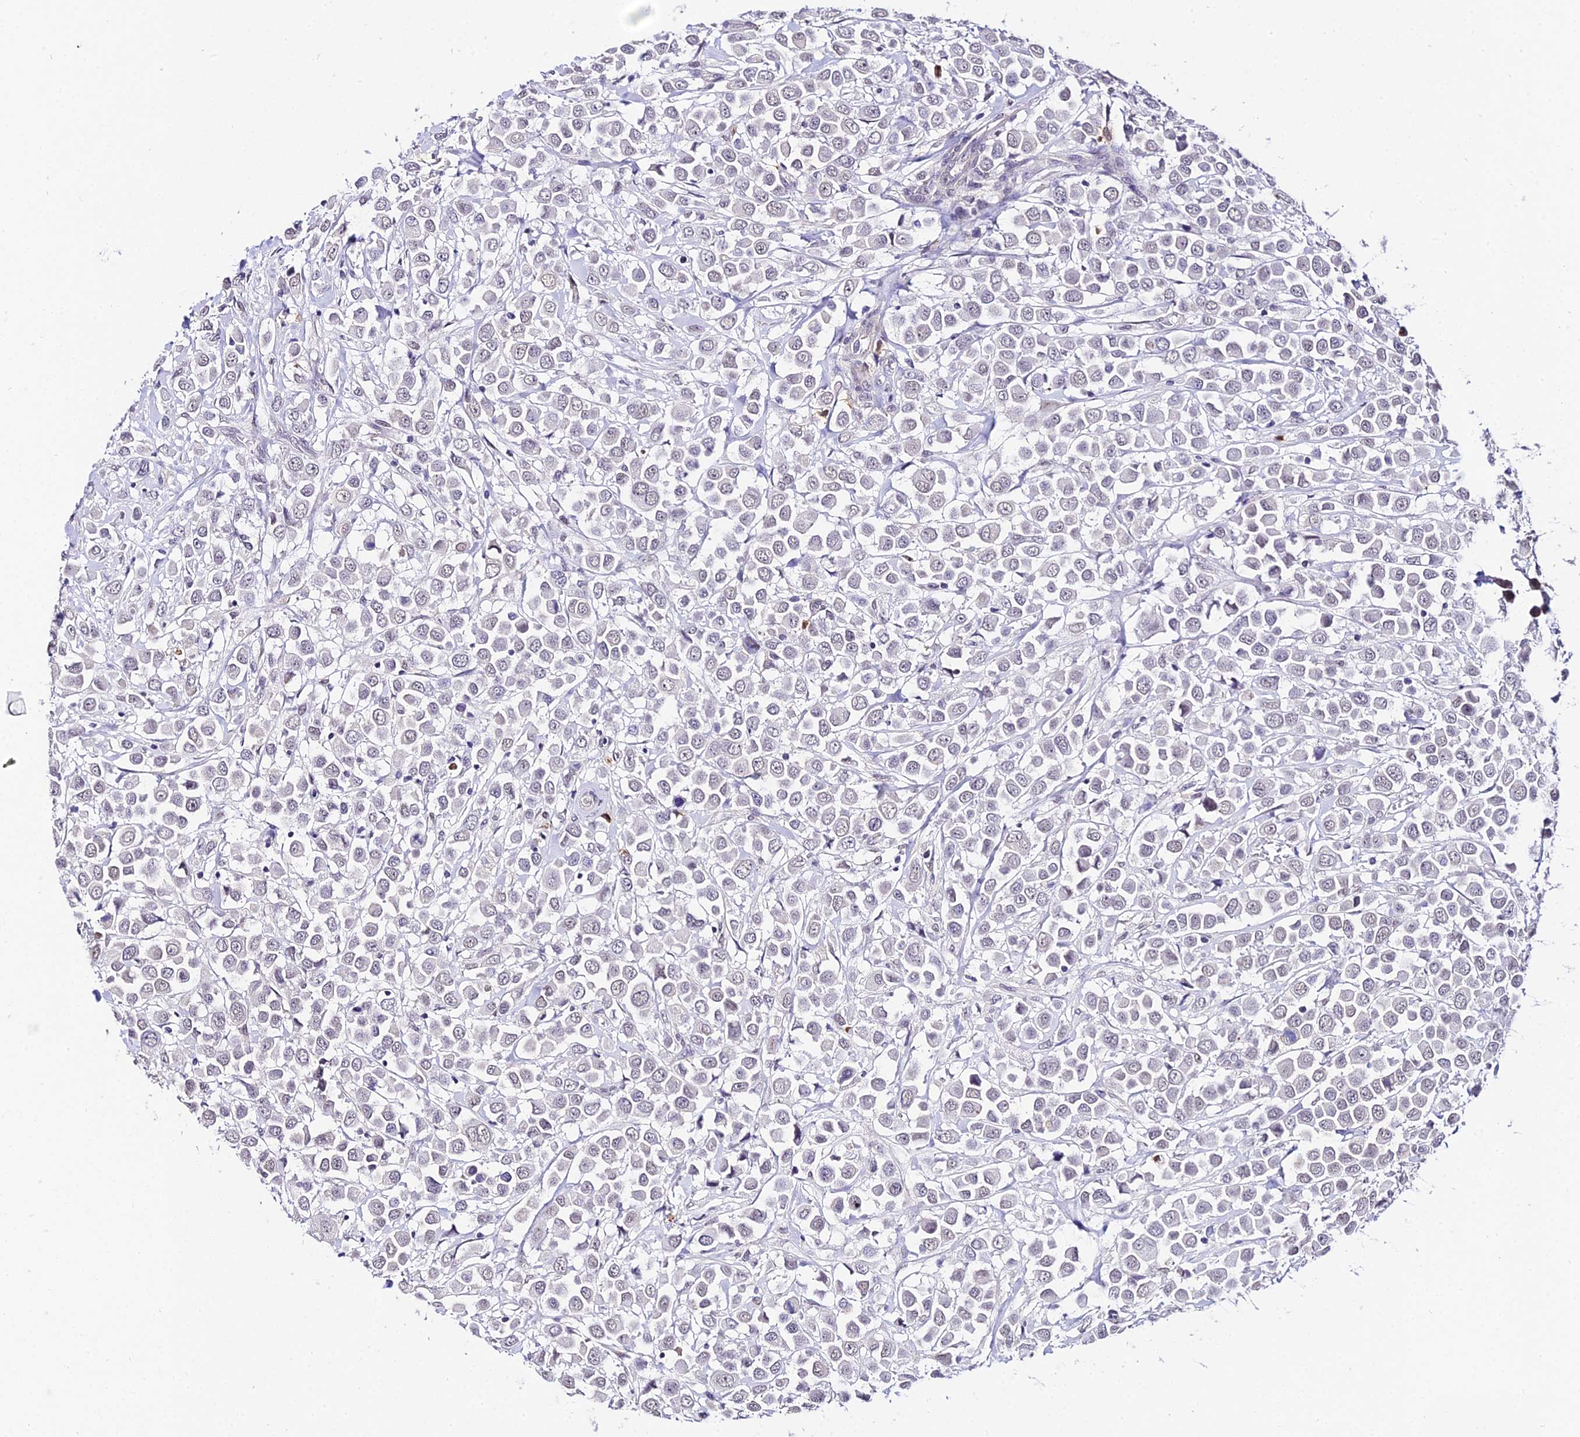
{"staining": {"intensity": "negative", "quantity": "none", "location": "none"}, "tissue": "breast cancer", "cell_type": "Tumor cells", "image_type": "cancer", "snomed": [{"axis": "morphology", "description": "Duct carcinoma"}, {"axis": "topography", "description": "Breast"}], "caption": "Immunohistochemistry photomicrograph of human intraductal carcinoma (breast) stained for a protein (brown), which exhibits no positivity in tumor cells.", "gene": "POLR2I", "patient": {"sex": "female", "age": 61}}